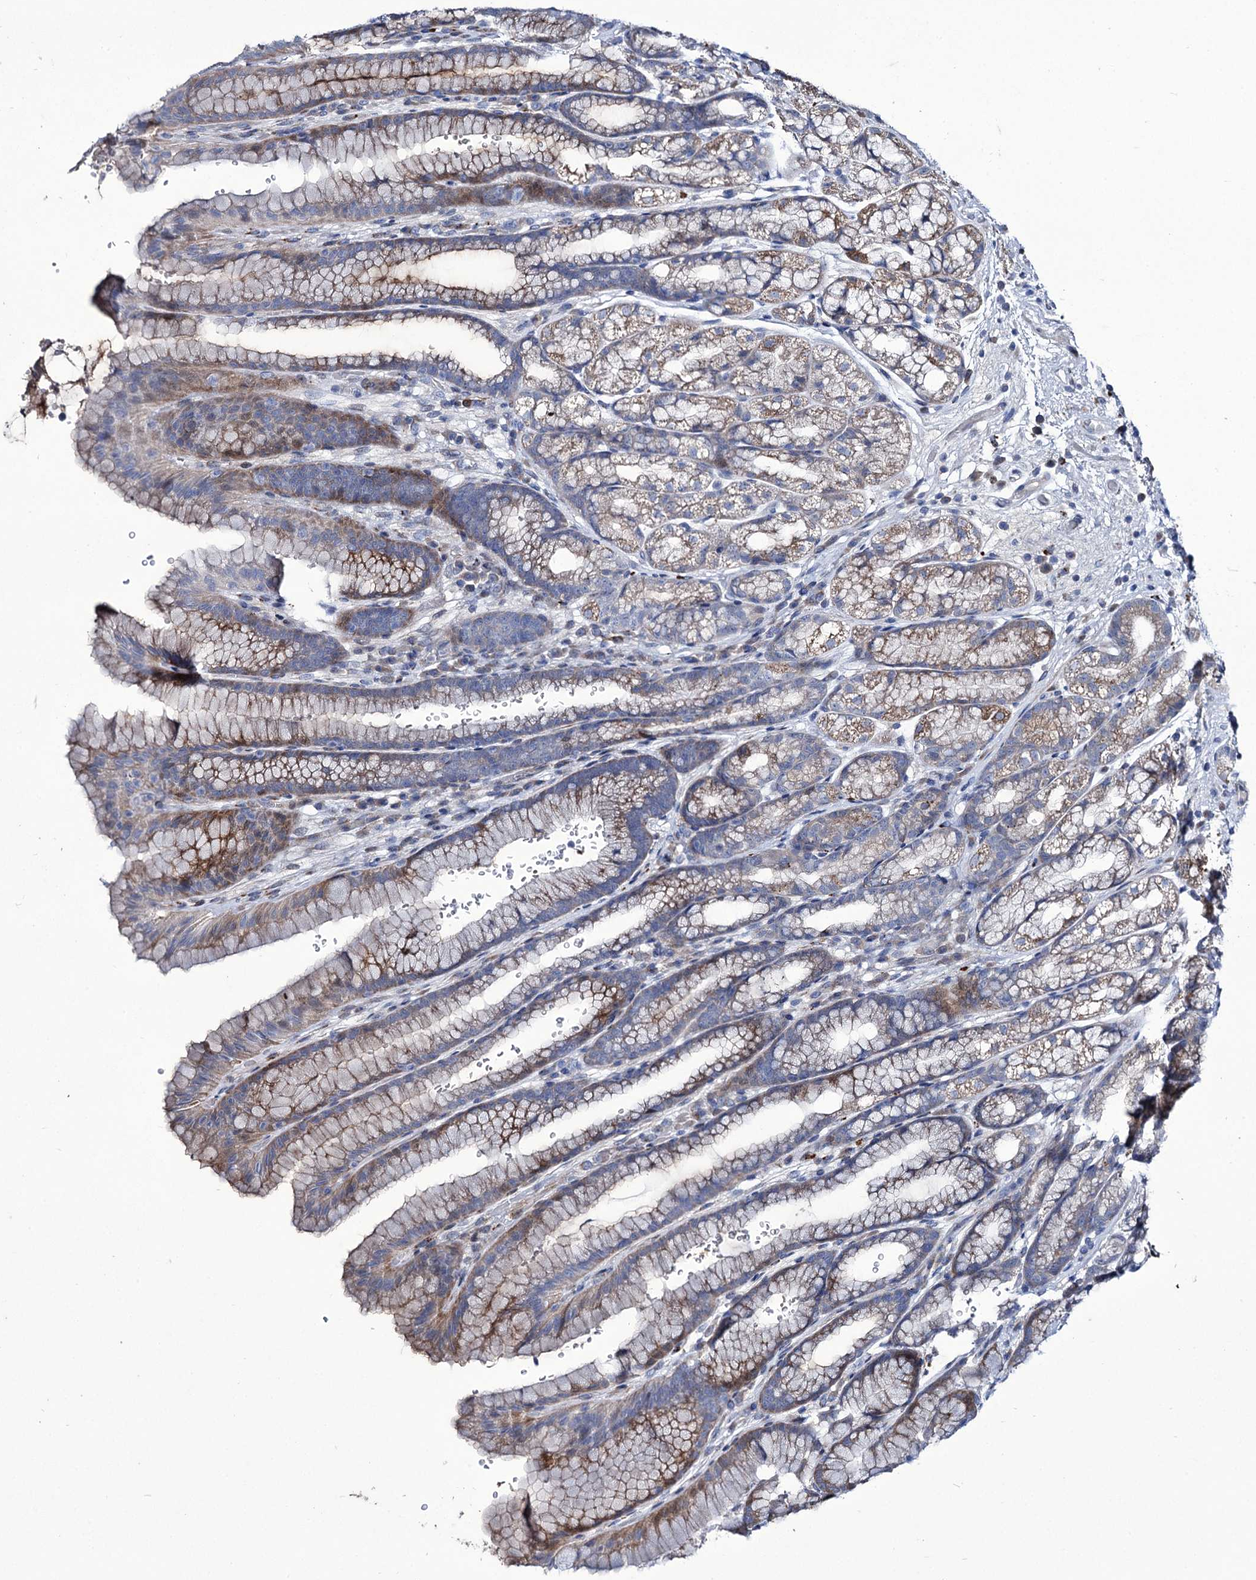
{"staining": {"intensity": "strong", "quantity": "25%-75%", "location": "cytoplasmic/membranous"}, "tissue": "stomach", "cell_type": "Glandular cells", "image_type": "normal", "snomed": [{"axis": "morphology", "description": "Normal tissue, NOS"}, {"axis": "morphology", "description": "Adenocarcinoma, NOS"}, {"axis": "topography", "description": "Stomach"}], "caption": "IHC (DAB) staining of benign stomach shows strong cytoplasmic/membranous protein staining in approximately 25%-75% of glandular cells. (DAB = brown stain, brightfield microscopy at high magnification).", "gene": "TUBGCP5", "patient": {"sex": "male", "age": 57}}